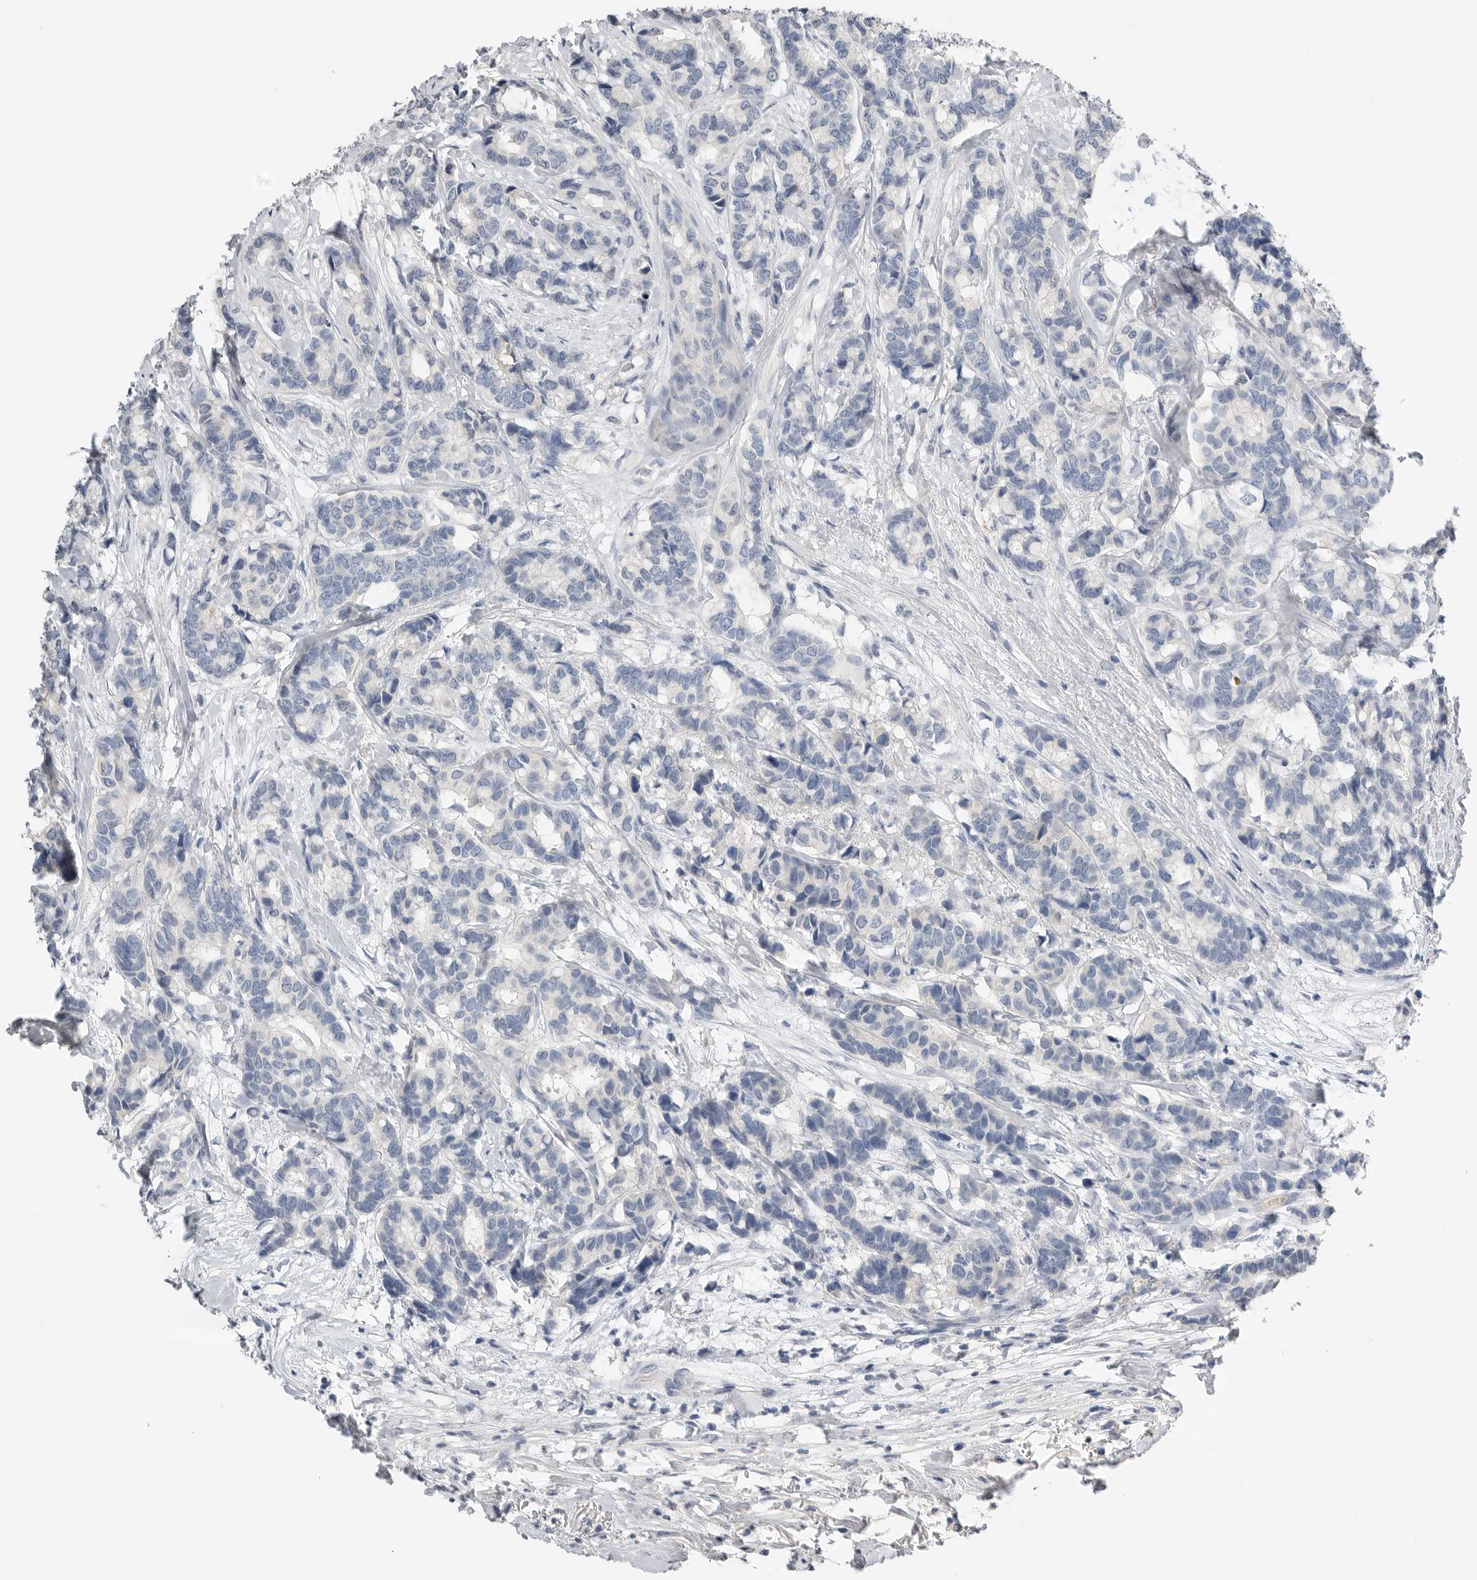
{"staining": {"intensity": "negative", "quantity": "none", "location": "none"}, "tissue": "breast cancer", "cell_type": "Tumor cells", "image_type": "cancer", "snomed": [{"axis": "morphology", "description": "Duct carcinoma"}, {"axis": "topography", "description": "Breast"}], "caption": "DAB immunohistochemical staining of breast cancer shows no significant staining in tumor cells.", "gene": "FABP6", "patient": {"sex": "female", "age": 87}}